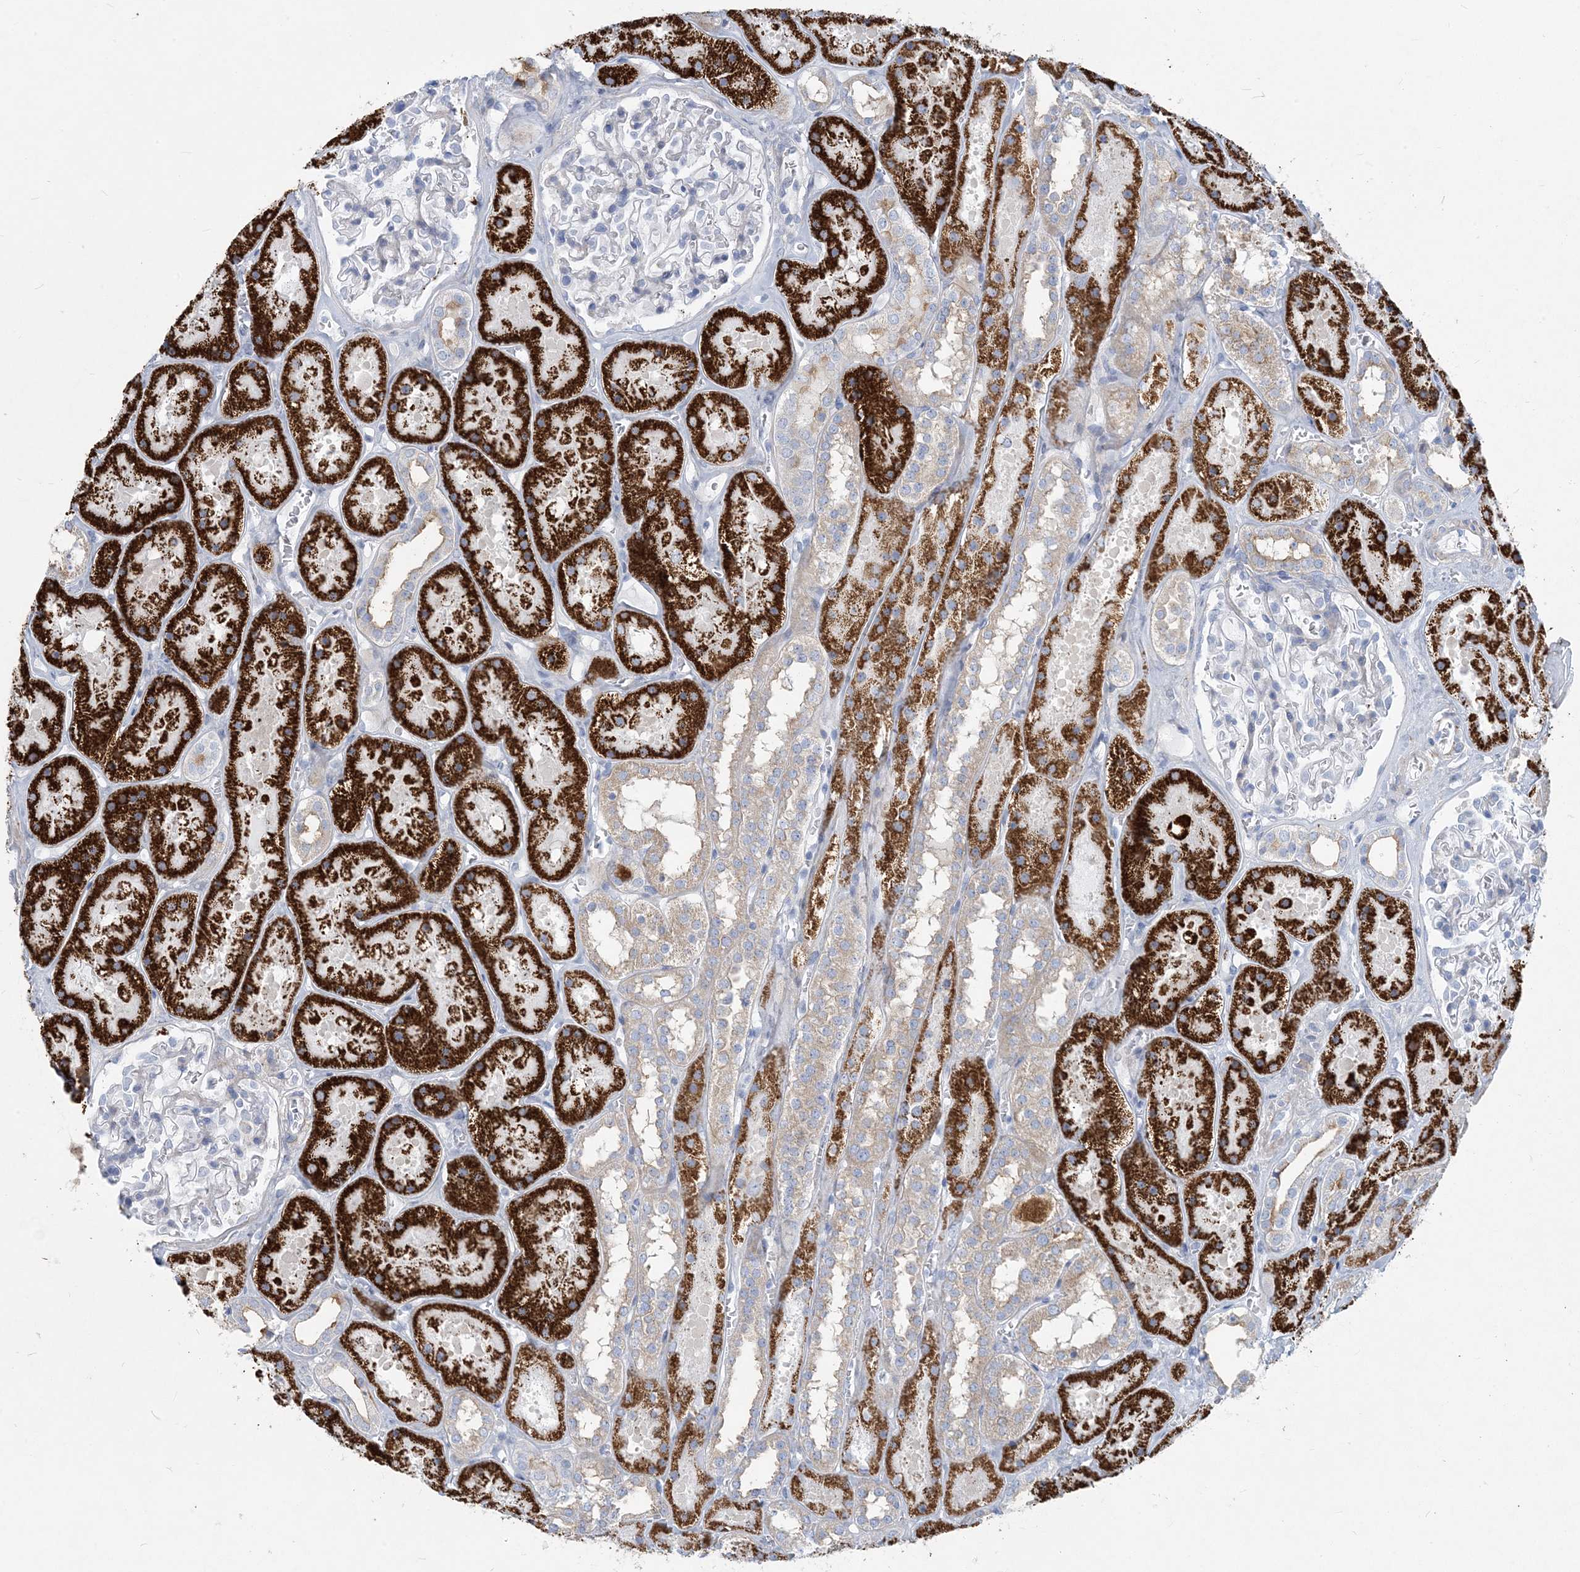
{"staining": {"intensity": "negative", "quantity": "none", "location": "none"}, "tissue": "kidney", "cell_type": "Cells in glomeruli", "image_type": "normal", "snomed": [{"axis": "morphology", "description": "Normal tissue, NOS"}, {"axis": "topography", "description": "Kidney"}], "caption": "Immunohistochemistry (IHC) histopathology image of normal kidney: kidney stained with DAB displays no significant protein positivity in cells in glomeruli.", "gene": "MOXD1", "patient": {"sex": "female", "age": 41}}